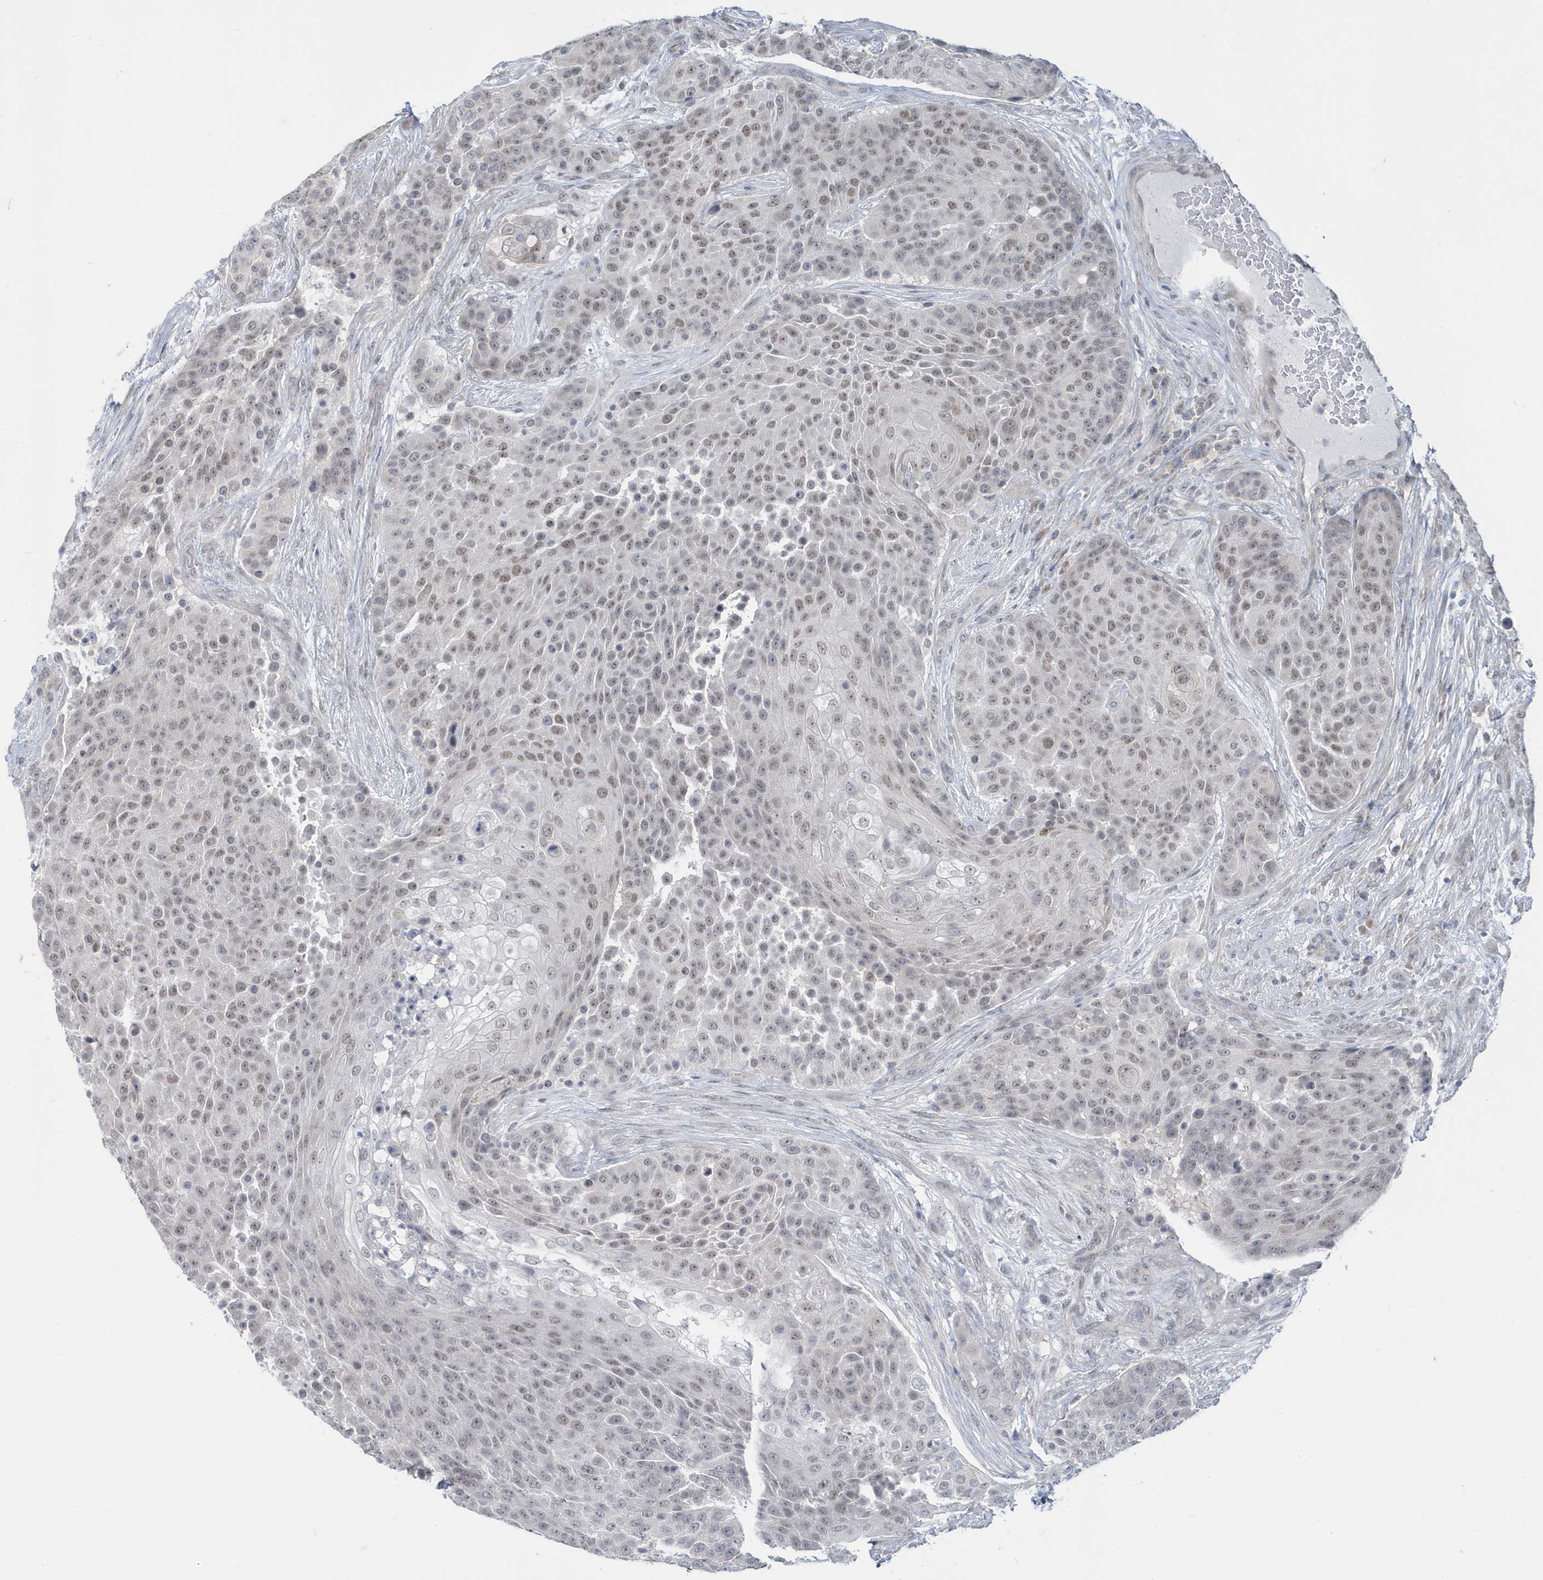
{"staining": {"intensity": "weak", "quantity": "25%-75%", "location": "nuclear"}, "tissue": "urothelial cancer", "cell_type": "Tumor cells", "image_type": "cancer", "snomed": [{"axis": "morphology", "description": "Urothelial carcinoma, High grade"}, {"axis": "topography", "description": "Urinary bladder"}], "caption": "DAB immunohistochemical staining of human high-grade urothelial carcinoma shows weak nuclear protein expression in about 25%-75% of tumor cells.", "gene": "ZNF654", "patient": {"sex": "female", "age": 63}}